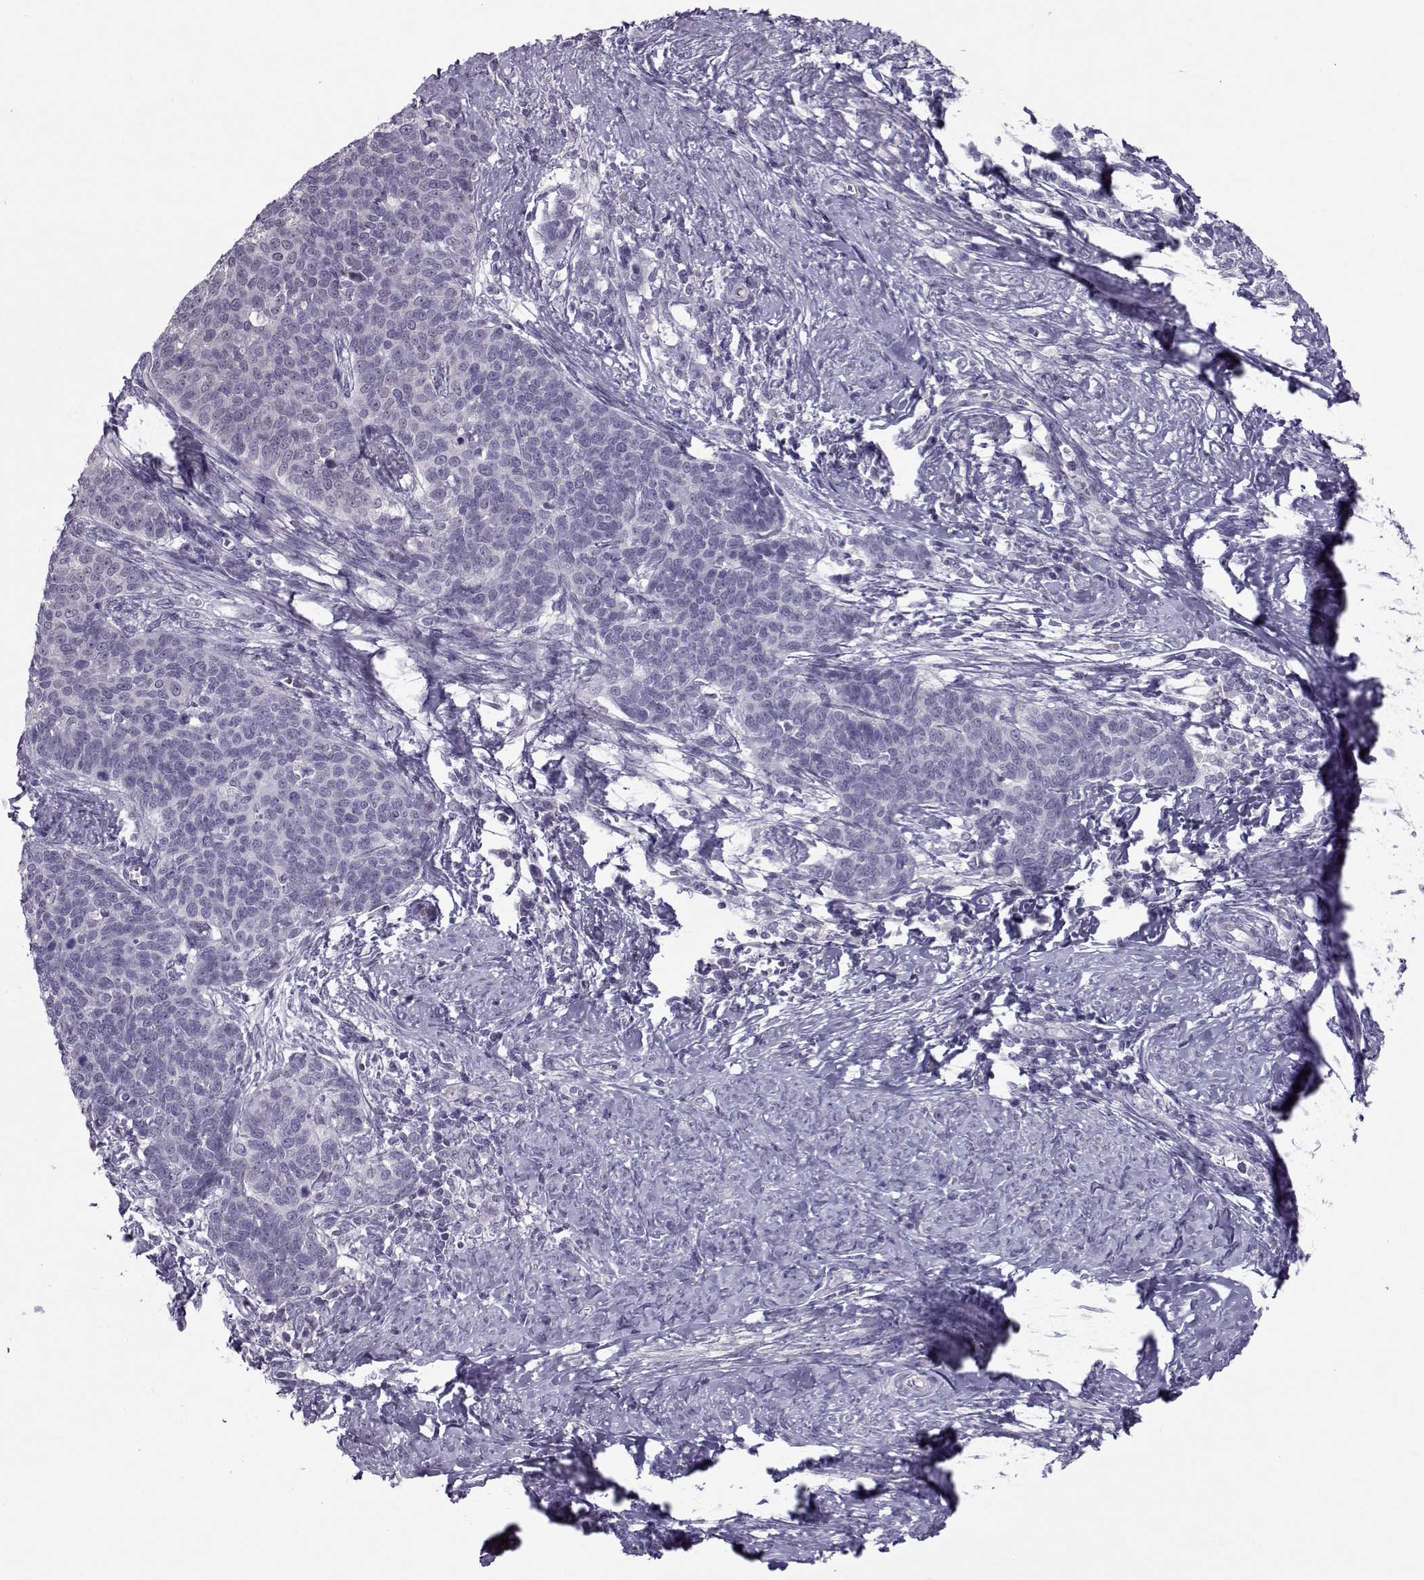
{"staining": {"intensity": "negative", "quantity": "none", "location": "none"}, "tissue": "cervical cancer", "cell_type": "Tumor cells", "image_type": "cancer", "snomed": [{"axis": "morphology", "description": "Squamous cell carcinoma, NOS"}, {"axis": "topography", "description": "Cervix"}], "caption": "Immunohistochemistry (IHC) of human cervical cancer exhibits no expression in tumor cells. (DAB (3,3'-diaminobenzidine) immunohistochemistry (IHC), high magnification).", "gene": "ASRGL1", "patient": {"sex": "female", "age": 39}}